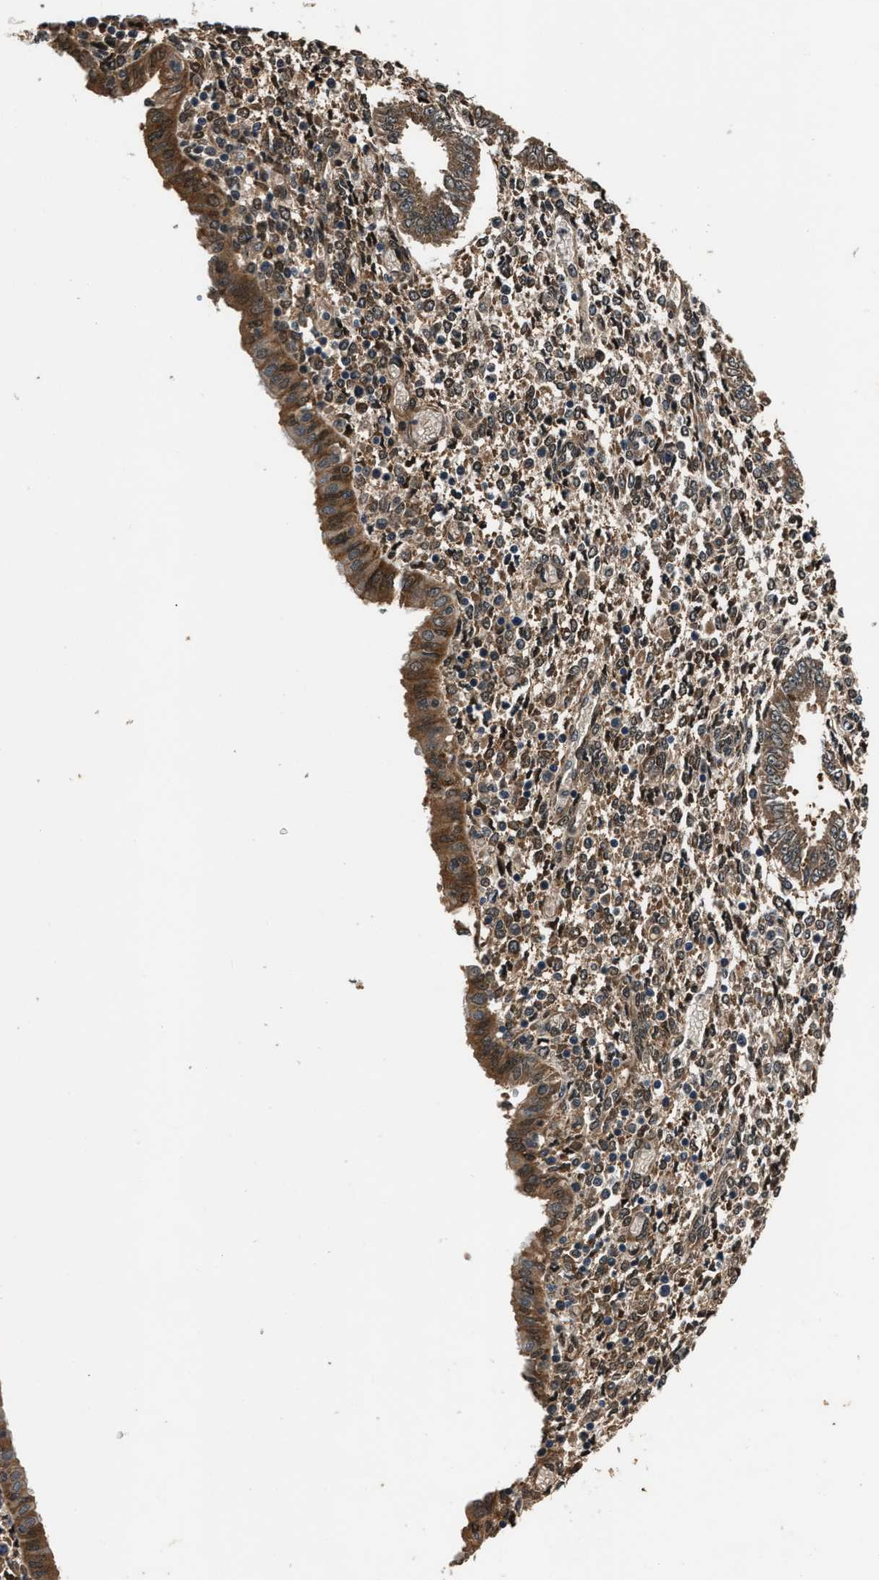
{"staining": {"intensity": "moderate", "quantity": "25%-75%", "location": "cytoplasmic/membranous"}, "tissue": "endometrium", "cell_type": "Cells in endometrial stroma", "image_type": "normal", "snomed": [{"axis": "morphology", "description": "Normal tissue, NOS"}, {"axis": "topography", "description": "Endometrium"}], "caption": "DAB immunohistochemical staining of unremarkable endometrium demonstrates moderate cytoplasmic/membranous protein positivity in about 25%-75% of cells in endometrial stroma.", "gene": "TP53I3", "patient": {"sex": "female", "age": 35}}